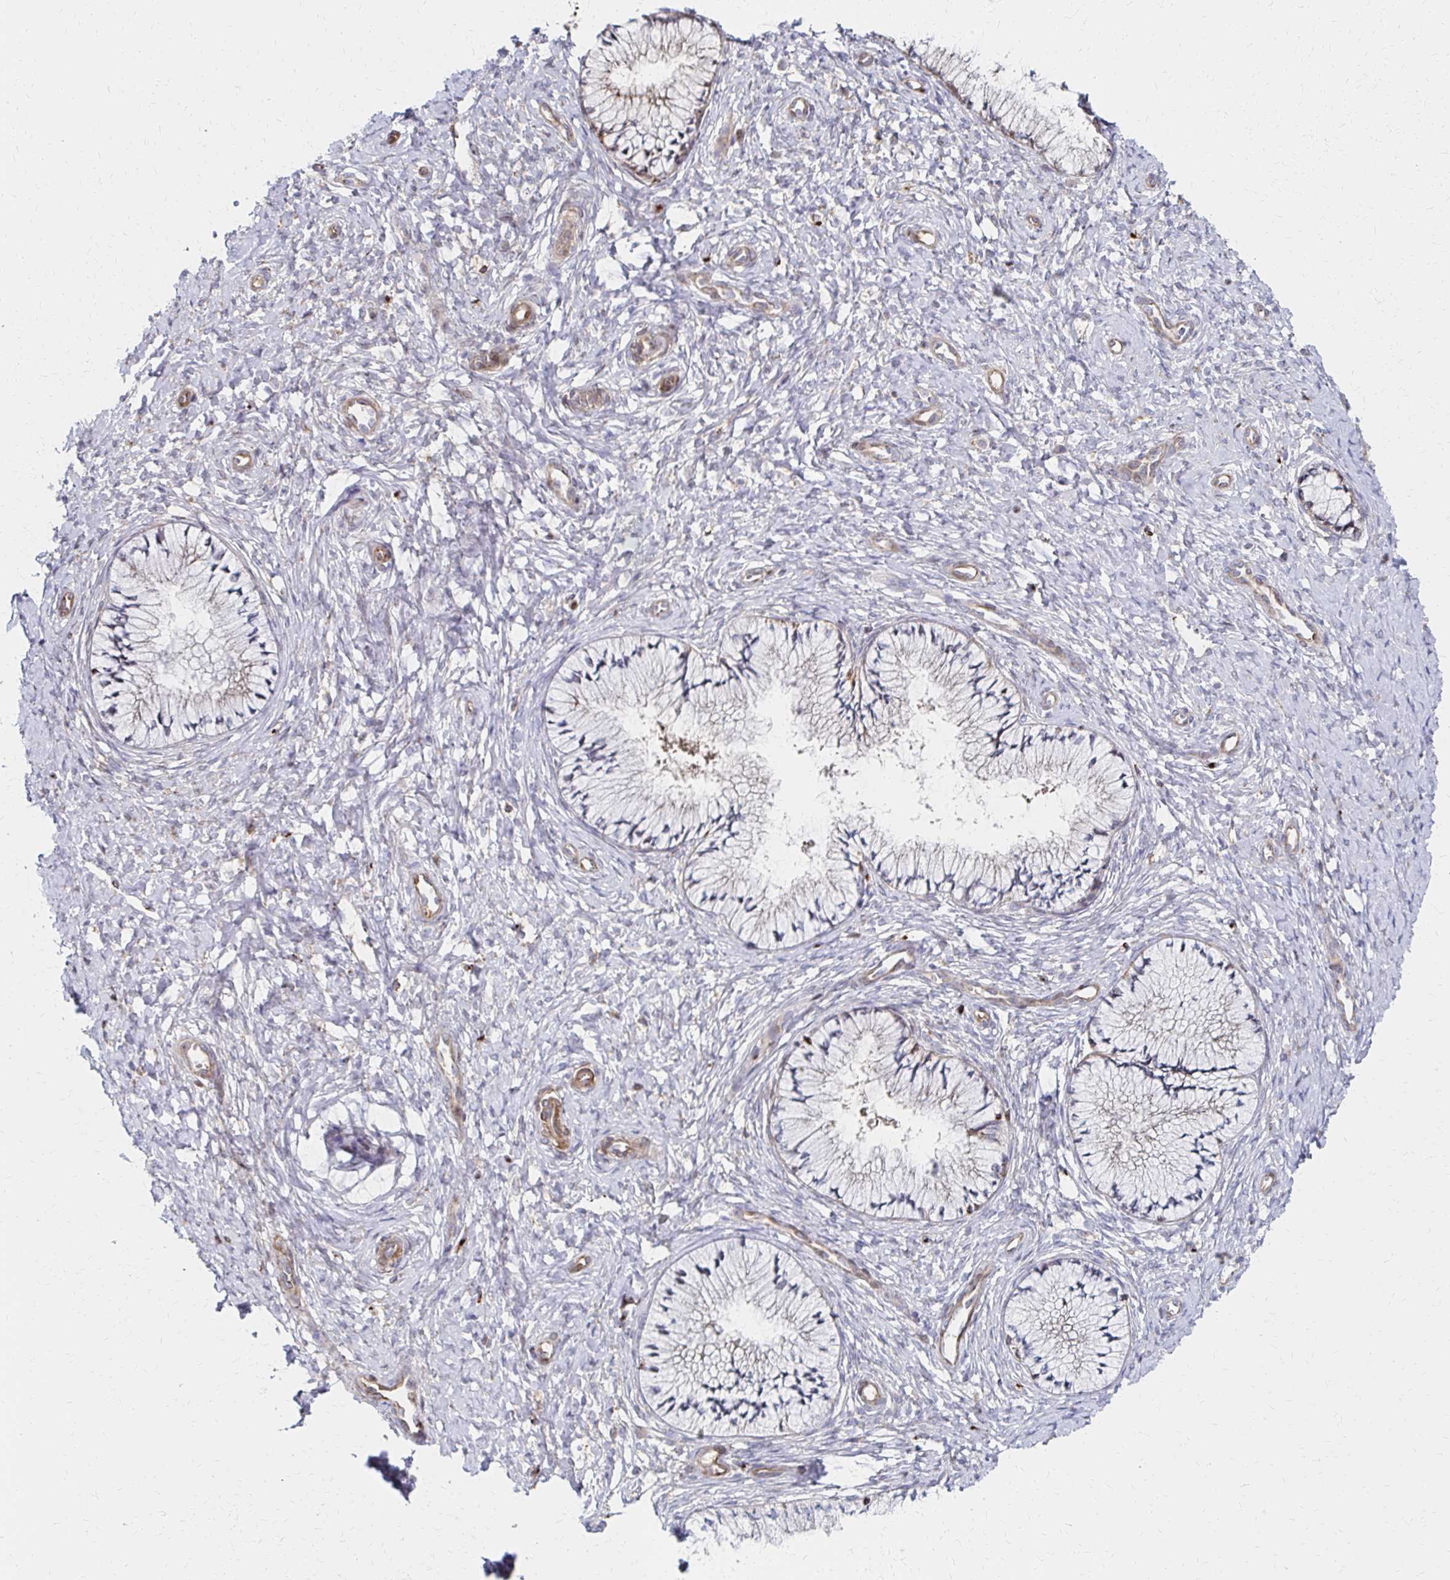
{"staining": {"intensity": "negative", "quantity": "none", "location": "none"}, "tissue": "cervix", "cell_type": "Glandular cells", "image_type": "normal", "snomed": [{"axis": "morphology", "description": "Normal tissue, NOS"}, {"axis": "topography", "description": "Cervix"}], "caption": "Immunohistochemistry of benign human cervix shows no positivity in glandular cells. (Stains: DAB (3,3'-diaminobenzidine) immunohistochemistry (IHC) with hematoxylin counter stain, Microscopy: brightfield microscopy at high magnification).", "gene": "MAN1A1", "patient": {"sex": "female", "age": 37}}